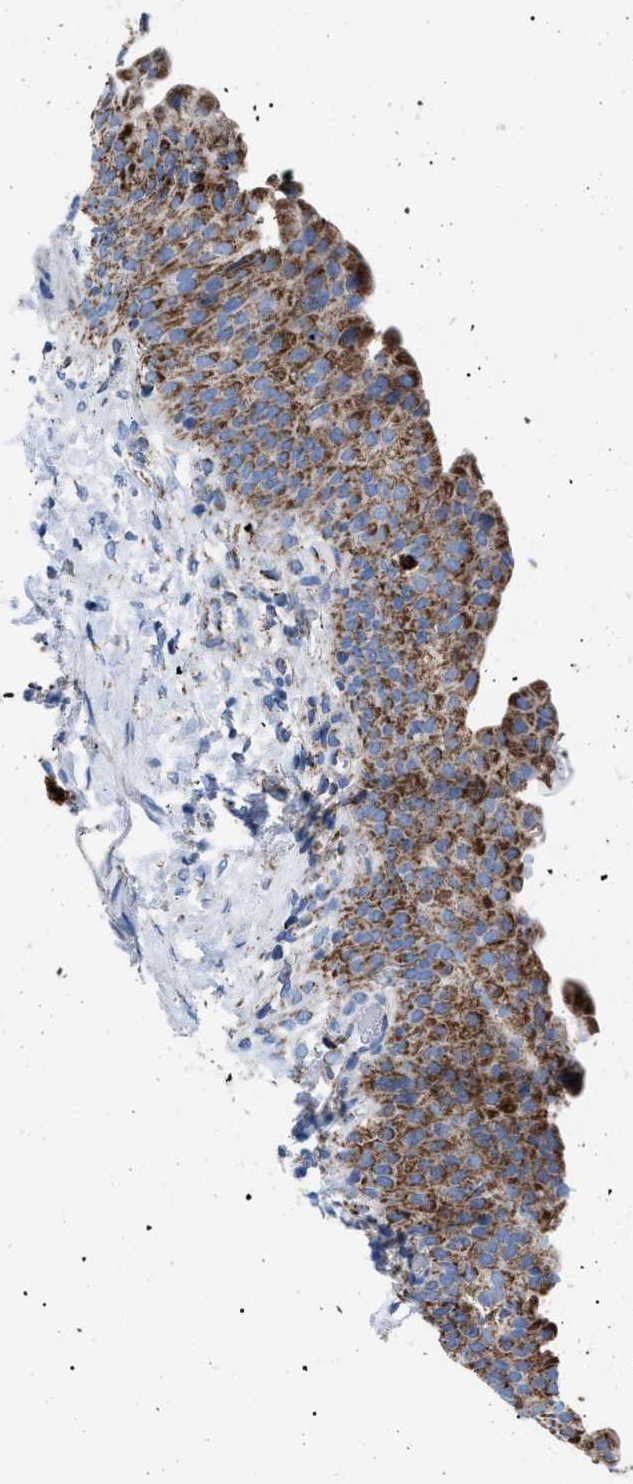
{"staining": {"intensity": "moderate", "quantity": ">75%", "location": "cytoplasmic/membranous"}, "tissue": "urinary bladder", "cell_type": "Urothelial cells", "image_type": "normal", "snomed": [{"axis": "morphology", "description": "Normal tissue, NOS"}, {"axis": "topography", "description": "Urinary bladder"}], "caption": "About >75% of urothelial cells in benign human urinary bladder display moderate cytoplasmic/membranous protein staining as visualized by brown immunohistochemical staining.", "gene": "PHB2", "patient": {"sex": "female", "age": 79}}